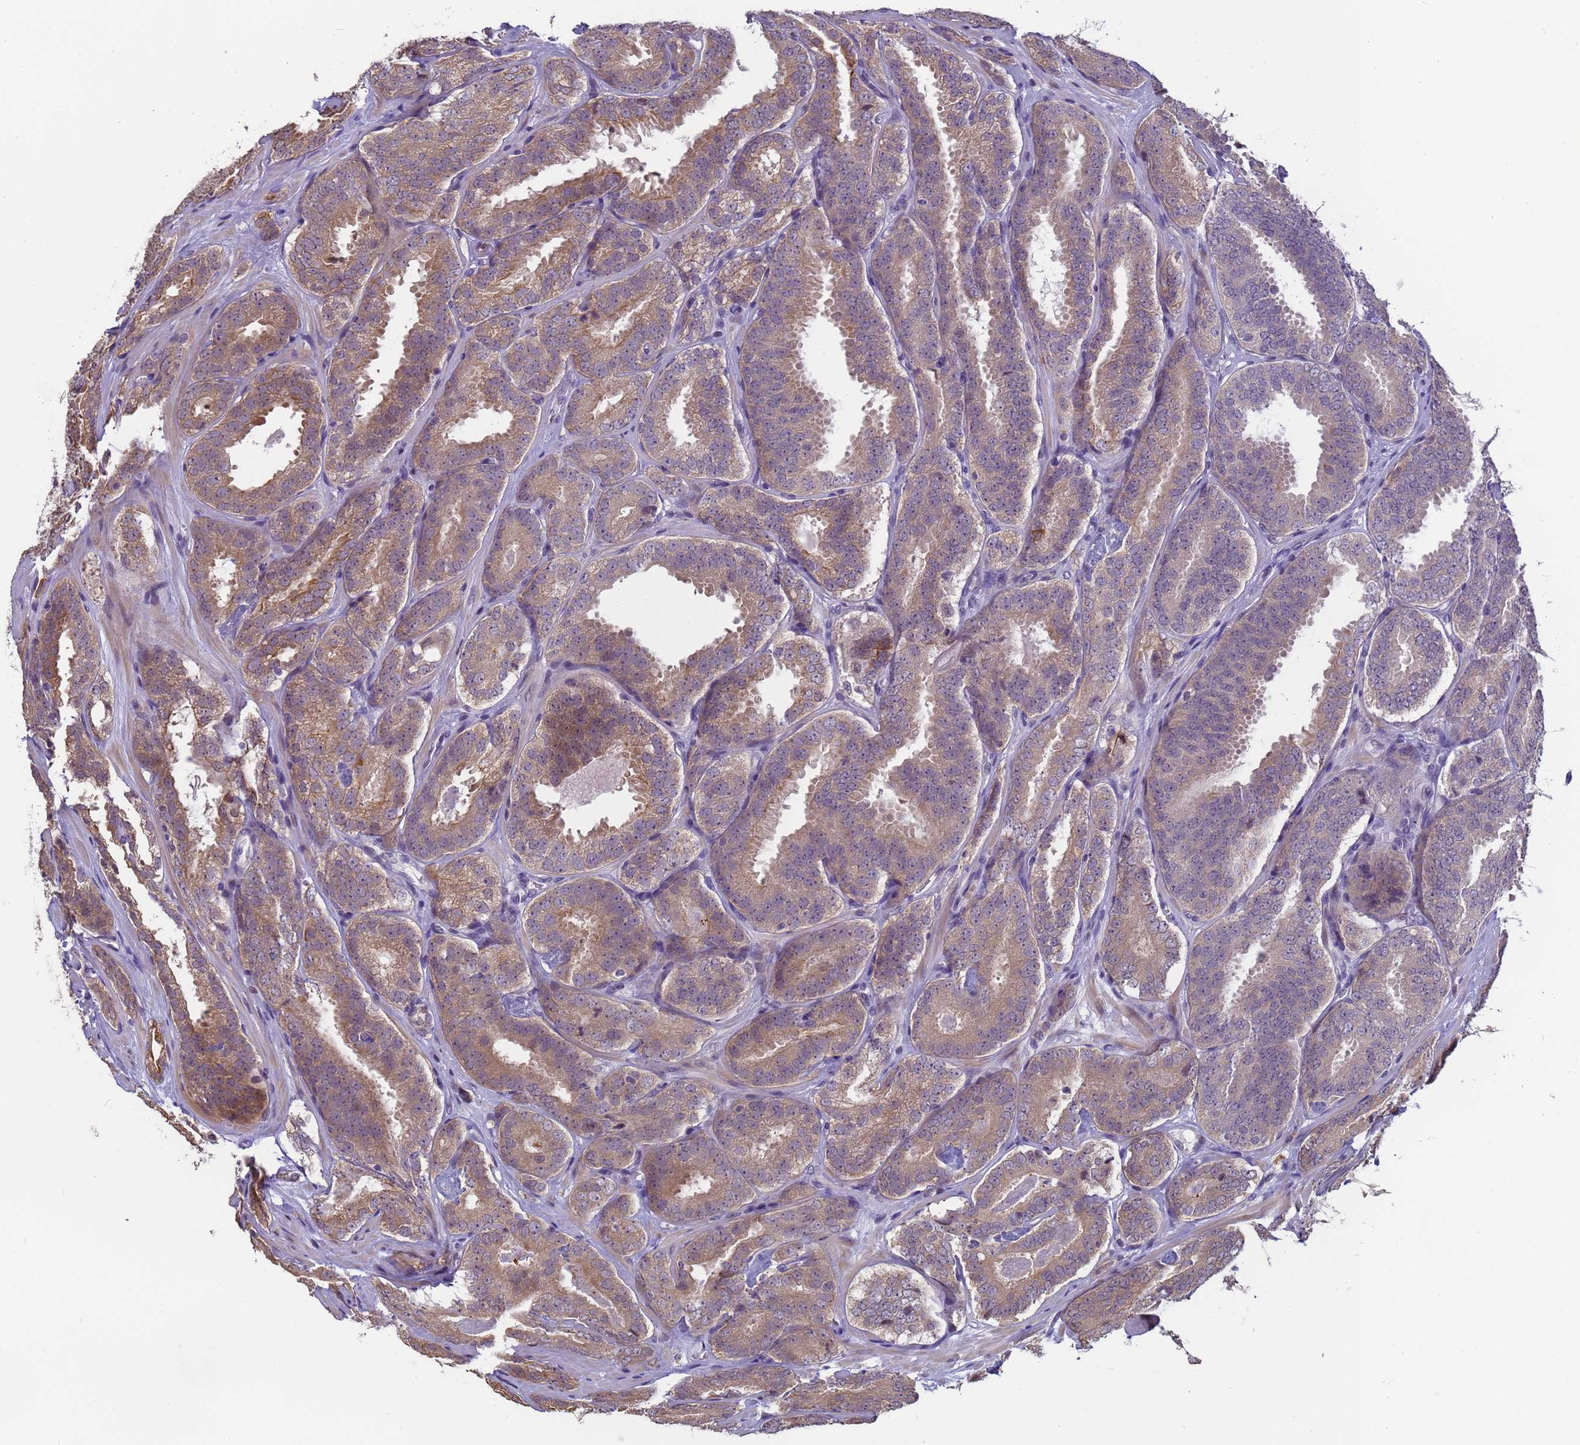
{"staining": {"intensity": "moderate", "quantity": "25%-75%", "location": "cytoplasmic/membranous"}, "tissue": "prostate cancer", "cell_type": "Tumor cells", "image_type": "cancer", "snomed": [{"axis": "morphology", "description": "Adenocarcinoma, High grade"}, {"axis": "topography", "description": "Prostate"}], "caption": "Prostate high-grade adenocarcinoma stained for a protein exhibits moderate cytoplasmic/membranous positivity in tumor cells.", "gene": "VWA3A", "patient": {"sex": "male", "age": 63}}